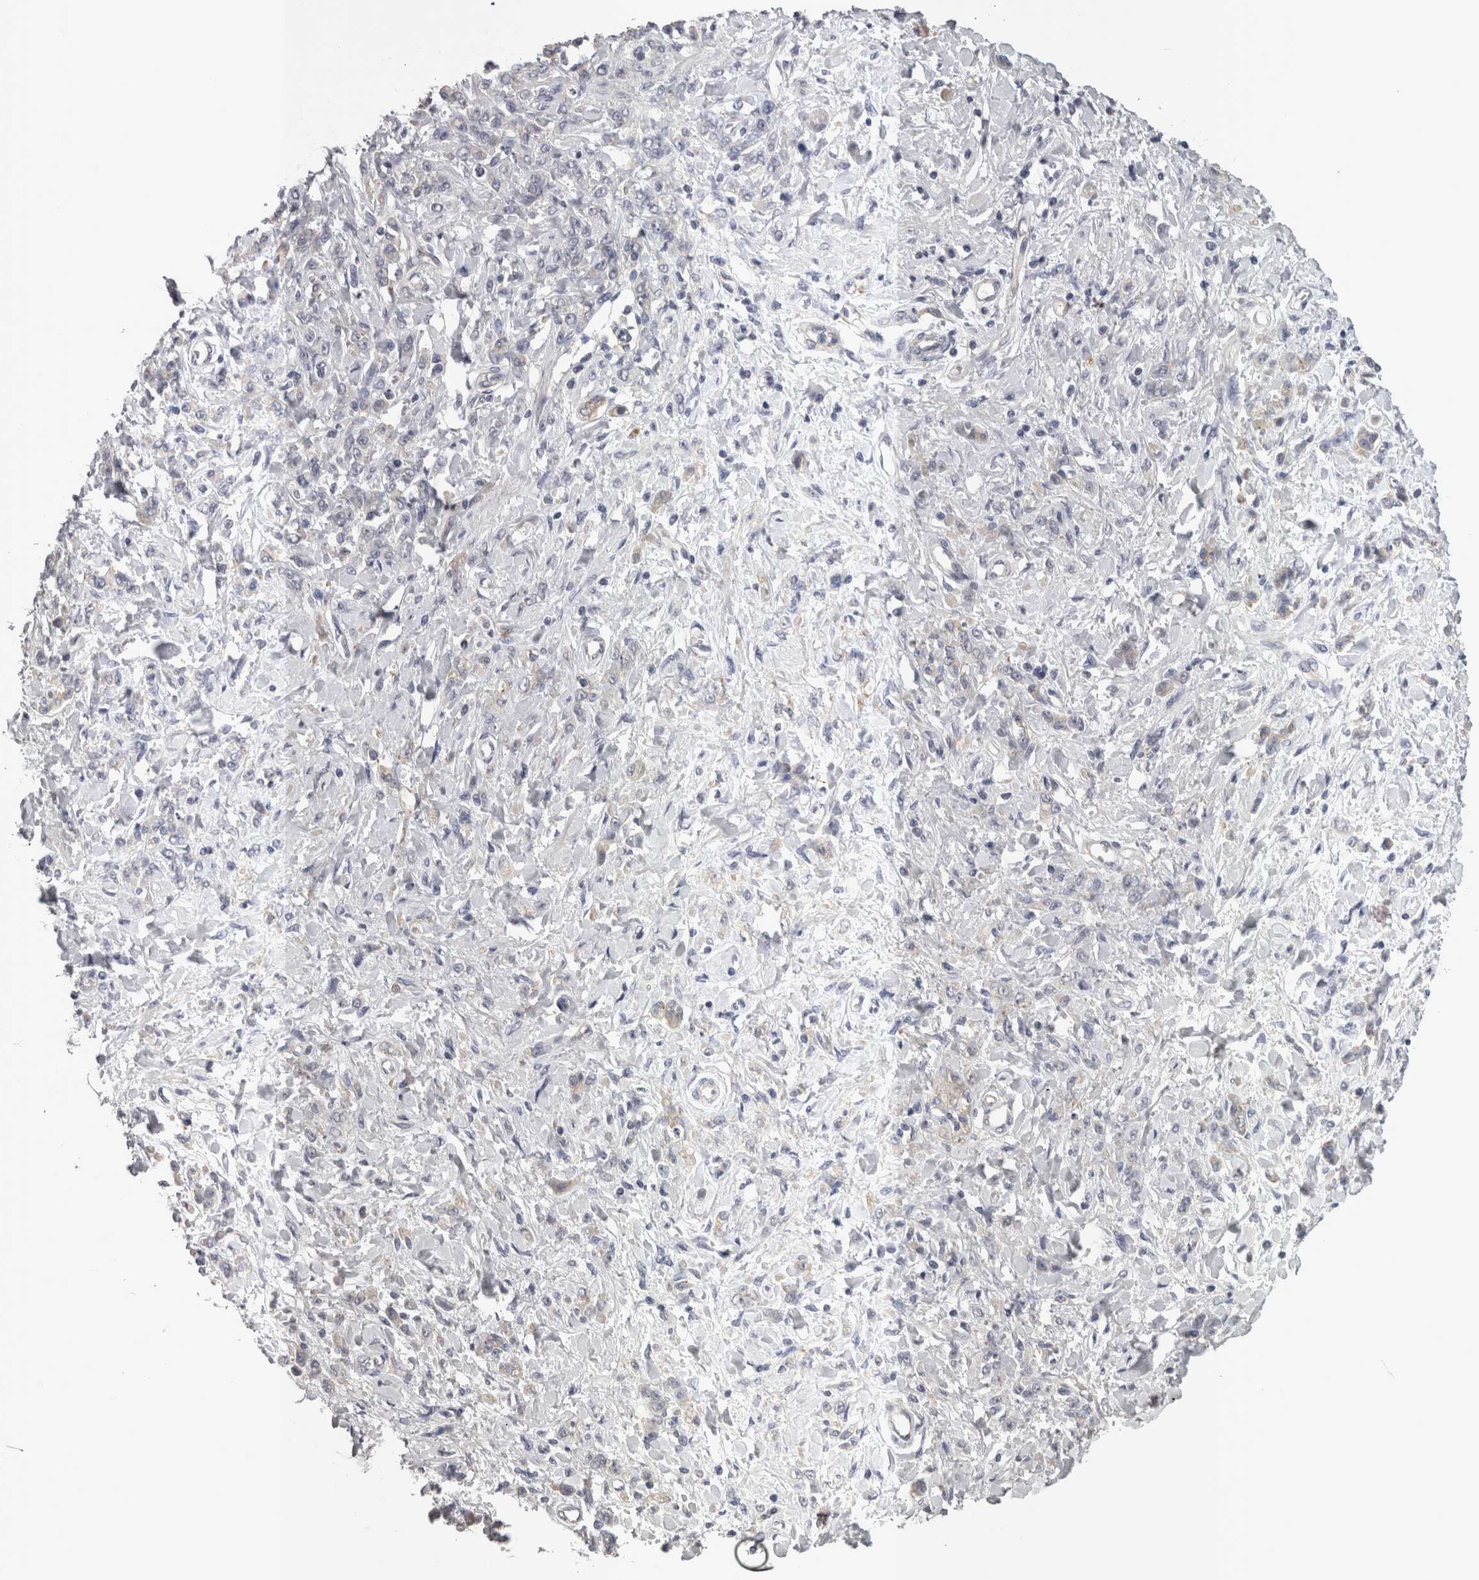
{"staining": {"intensity": "negative", "quantity": "none", "location": "none"}, "tissue": "stomach cancer", "cell_type": "Tumor cells", "image_type": "cancer", "snomed": [{"axis": "morphology", "description": "Normal tissue, NOS"}, {"axis": "morphology", "description": "Adenocarcinoma, NOS"}, {"axis": "topography", "description": "Stomach"}], "caption": "Immunohistochemistry histopathology image of human stomach cancer (adenocarcinoma) stained for a protein (brown), which exhibits no expression in tumor cells.", "gene": "LYZL6", "patient": {"sex": "male", "age": 82}}